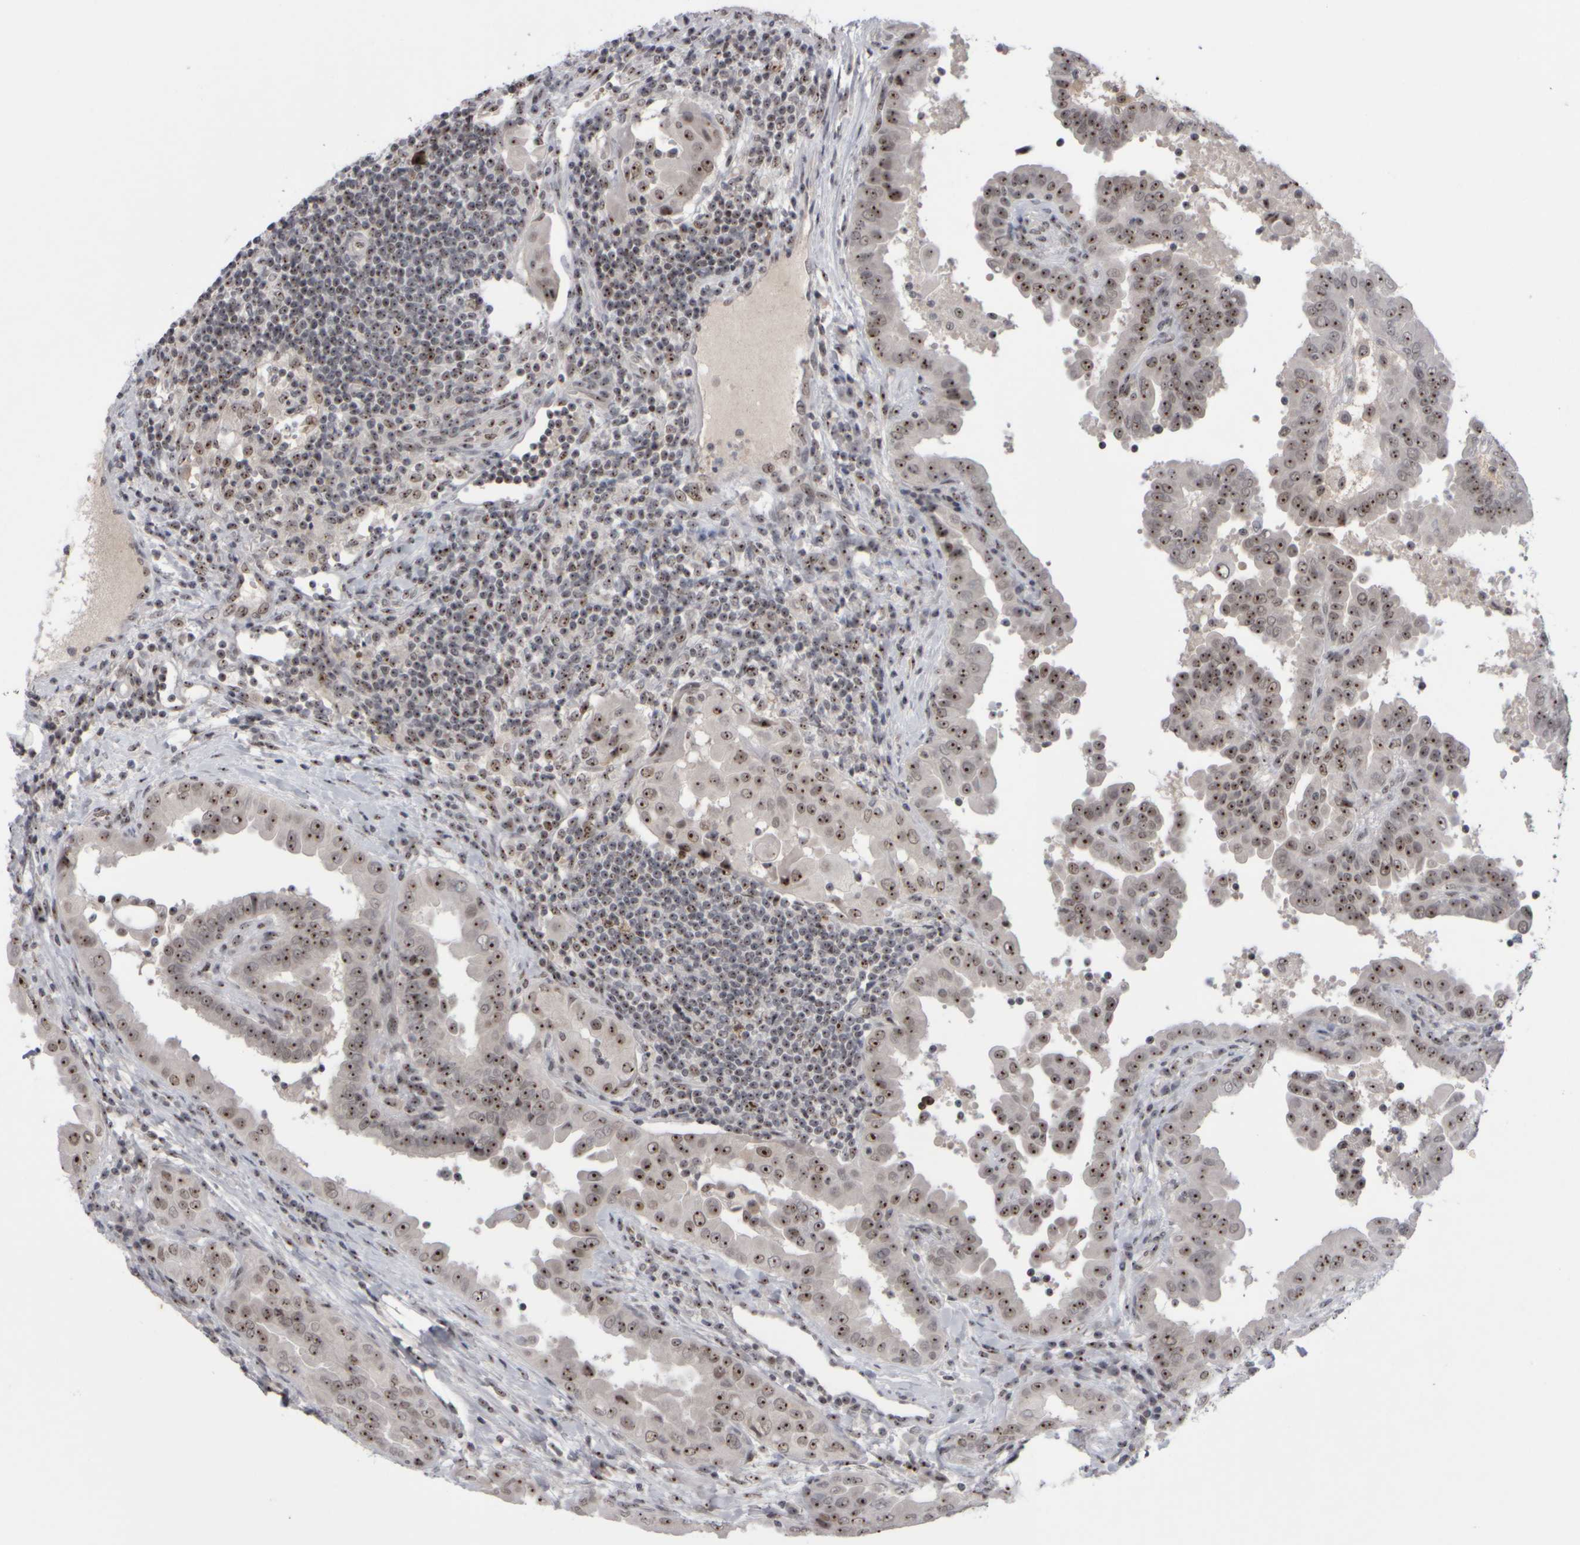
{"staining": {"intensity": "moderate", "quantity": ">75%", "location": "nuclear"}, "tissue": "thyroid cancer", "cell_type": "Tumor cells", "image_type": "cancer", "snomed": [{"axis": "morphology", "description": "Papillary adenocarcinoma, NOS"}, {"axis": "topography", "description": "Thyroid gland"}], "caption": "This is an image of IHC staining of thyroid cancer (papillary adenocarcinoma), which shows moderate expression in the nuclear of tumor cells.", "gene": "SURF6", "patient": {"sex": "male", "age": 33}}